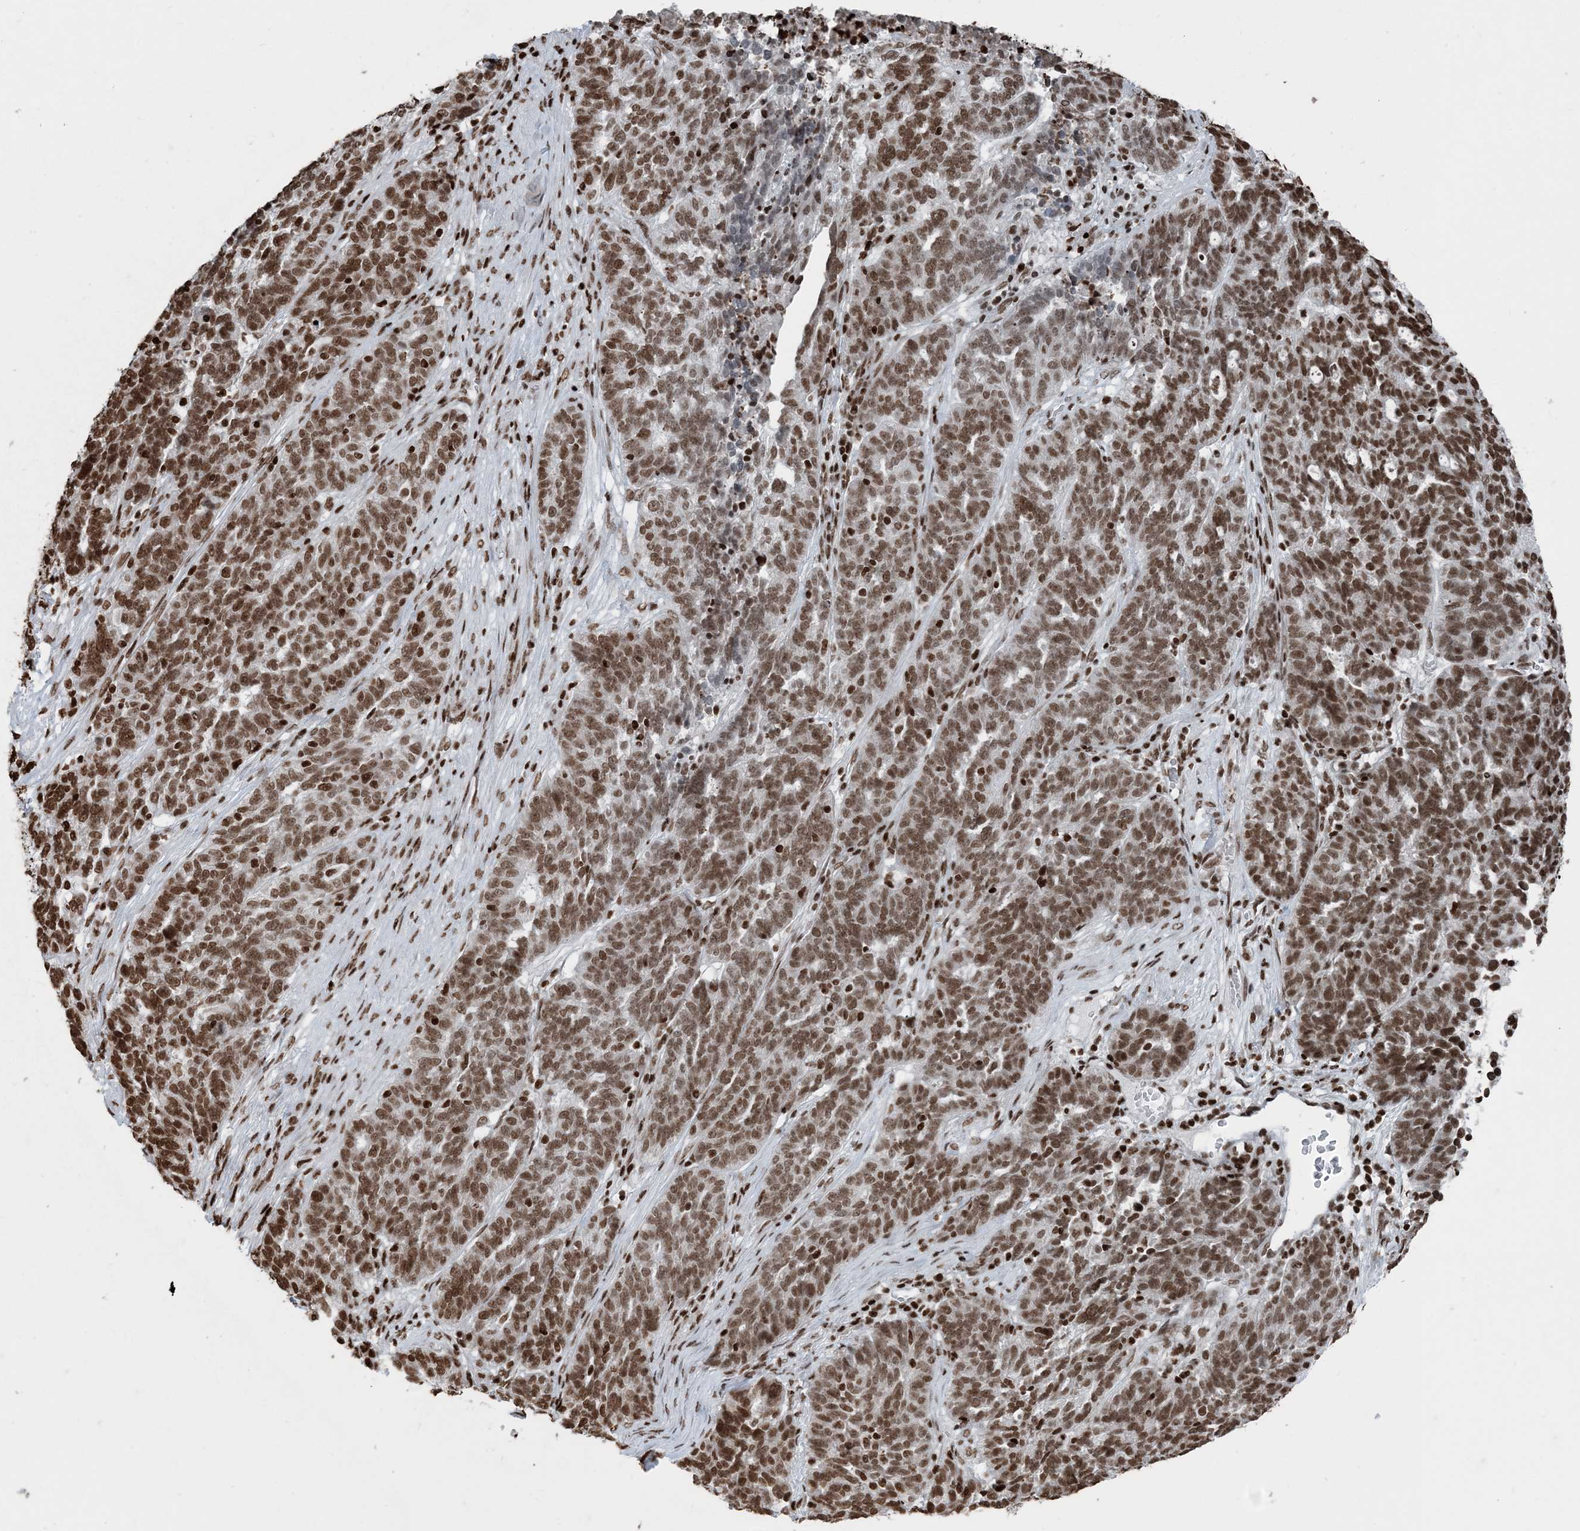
{"staining": {"intensity": "moderate", "quantity": ">75%", "location": "nuclear"}, "tissue": "ovarian cancer", "cell_type": "Tumor cells", "image_type": "cancer", "snomed": [{"axis": "morphology", "description": "Cystadenocarcinoma, serous, NOS"}, {"axis": "topography", "description": "Ovary"}], "caption": "This photomicrograph reveals ovarian serous cystadenocarcinoma stained with immunohistochemistry to label a protein in brown. The nuclear of tumor cells show moderate positivity for the protein. Nuclei are counter-stained blue.", "gene": "H3-3B", "patient": {"sex": "female", "age": 59}}